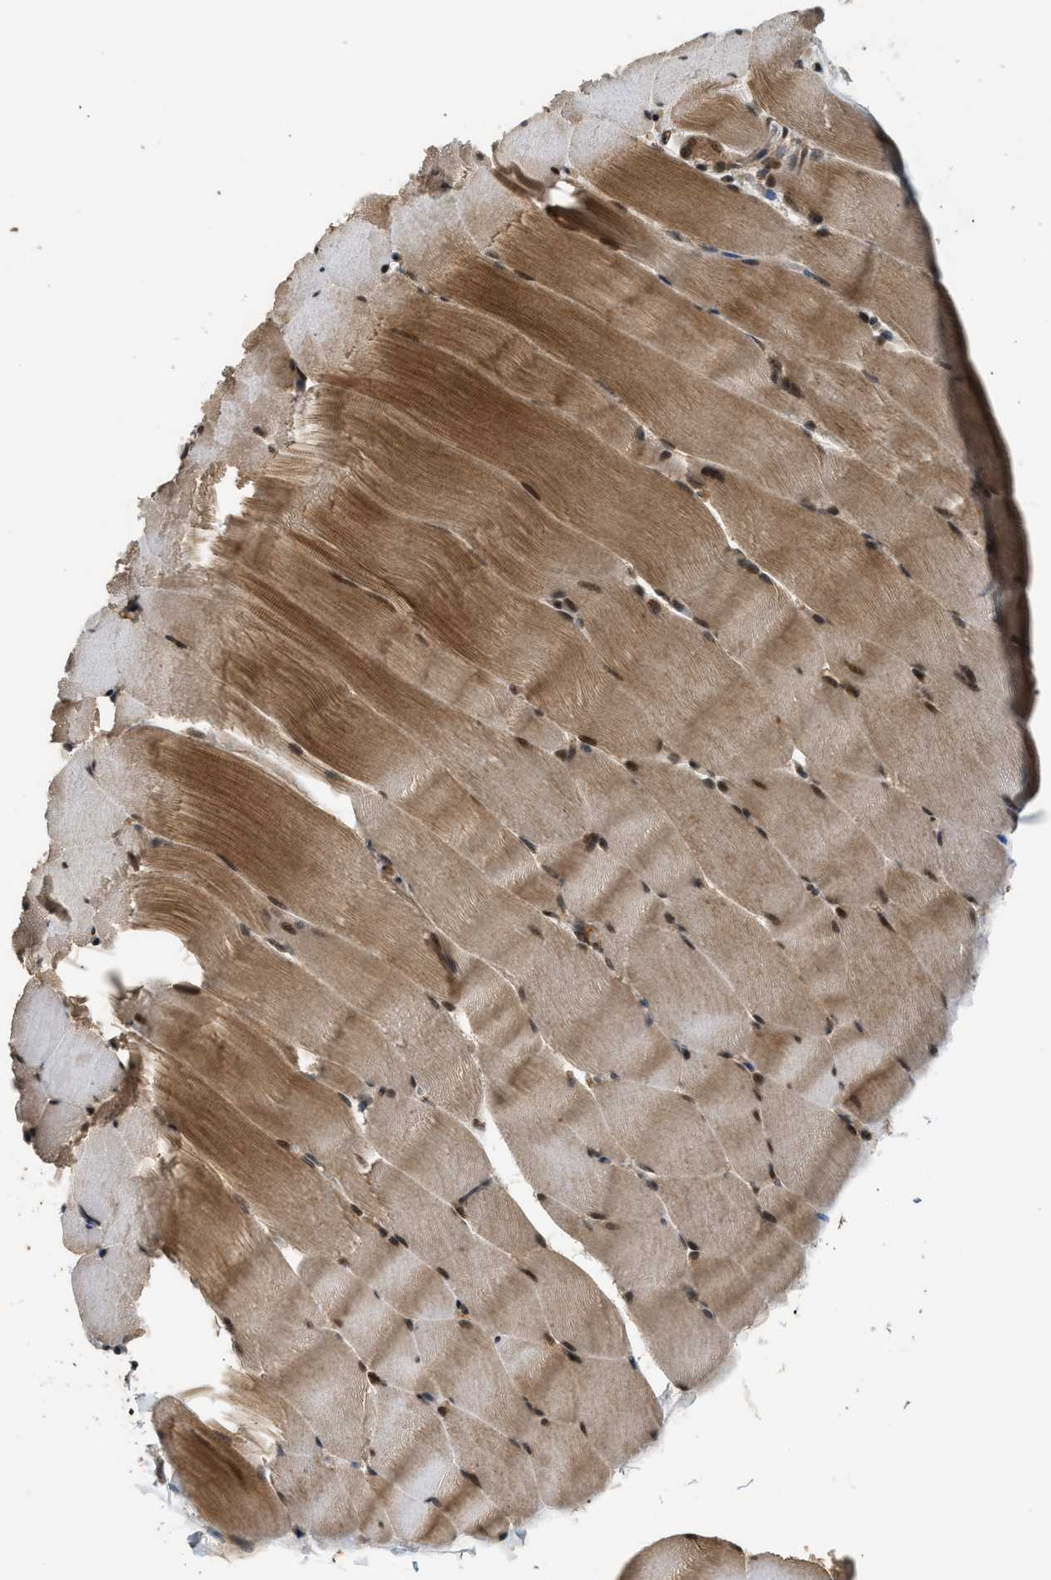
{"staining": {"intensity": "moderate", "quantity": ">75%", "location": "cytoplasmic/membranous,nuclear"}, "tissue": "skeletal muscle", "cell_type": "Myocytes", "image_type": "normal", "snomed": [{"axis": "morphology", "description": "Normal tissue, NOS"}, {"axis": "topography", "description": "Skeletal muscle"}], "caption": "Immunohistochemical staining of normal human skeletal muscle displays medium levels of moderate cytoplasmic/membranous,nuclear staining in approximately >75% of myocytes.", "gene": "GET1", "patient": {"sex": "male", "age": 62}}